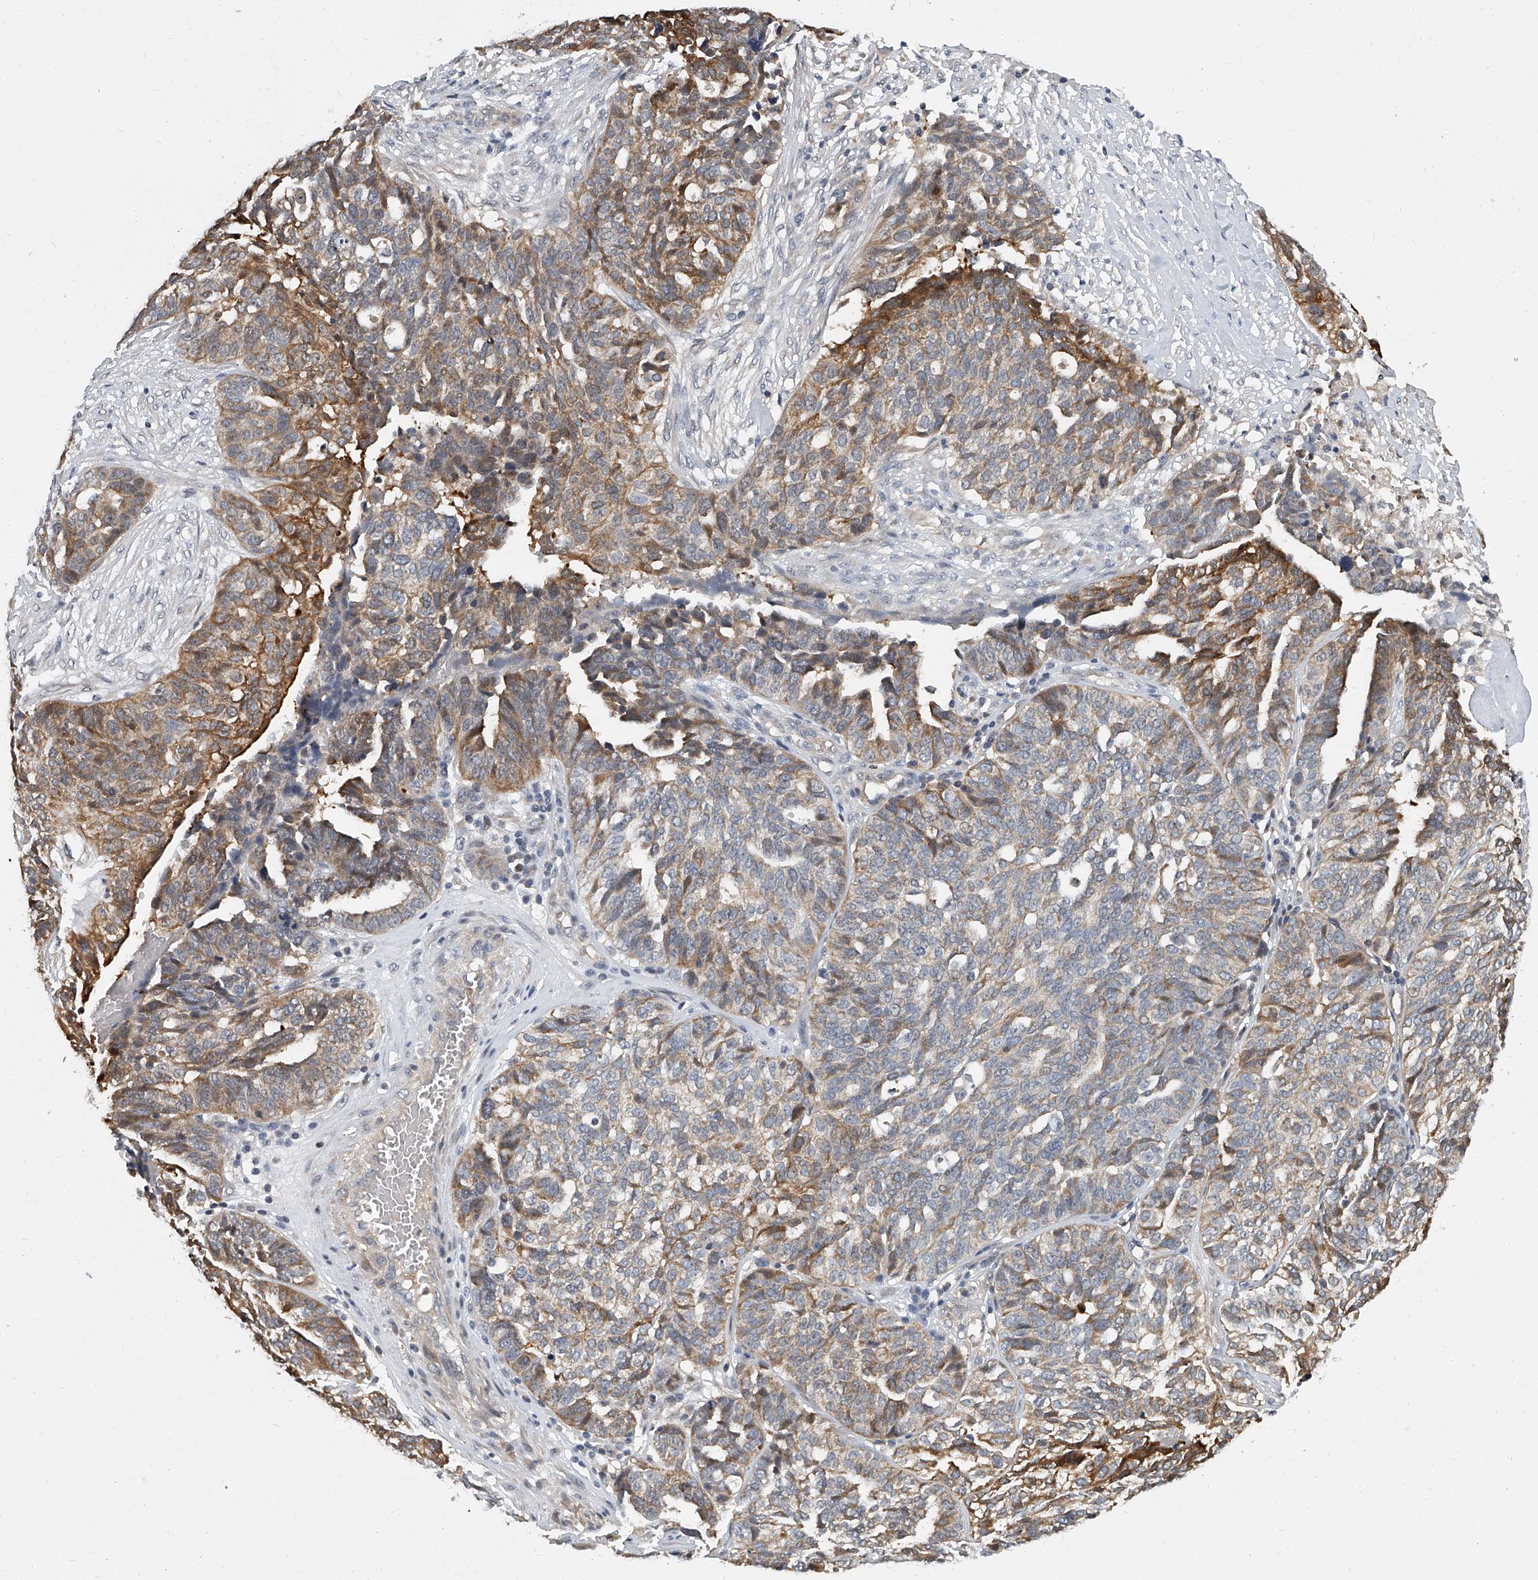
{"staining": {"intensity": "moderate", "quantity": "25%-75%", "location": "cytoplasmic/membranous"}, "tissue": "ovarian cancer", "cell_type": "Tumor cells", "image_type": "cancer", "snomed": [{"axis": "morphology", "description": "Cystadenocarcinoma, serous, NOS"}, {"axis": "topography", "description": "Ovary"}], "caption": "A photomicrograph showing moderate cytoplasmic/membranous staining in about 25%-75% of tumor cells in ovarian serous cystadenocarcinoma, as visualized by brown immunohistochemical staining.", "gene": "CD200", "patient": {"sex": "female", "age": 59}}